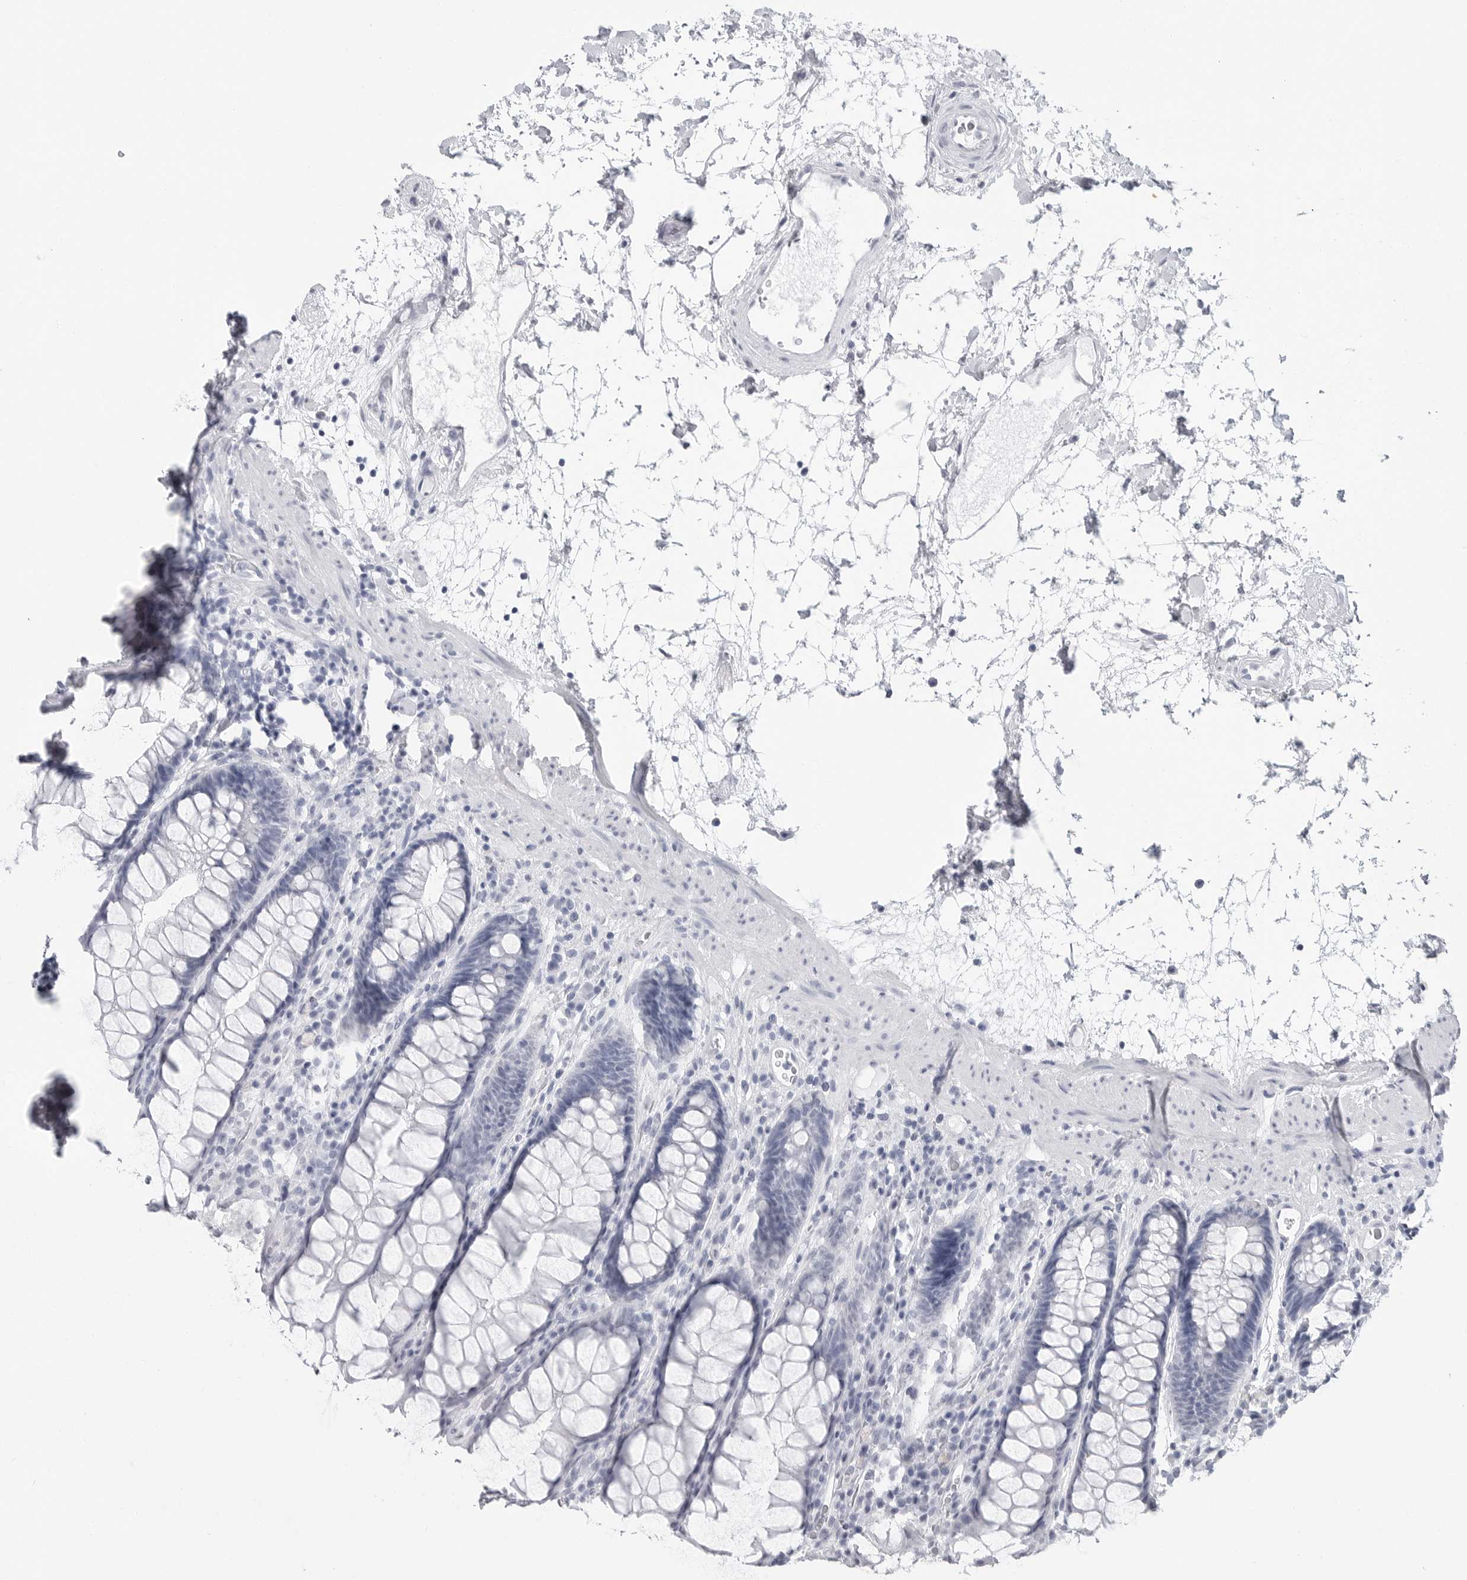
{"staining": {"intensity": "negative", "quantity": "none", "location": "none"}, "tissue": "rectum", "cell_type": "Glandular cells", "image_type": "normal", "snomed": [{"axis": "morphology", "description": "Normal tissue, NOS"}, {"axis": "topography", "description": "Rectum"}], "caption": "There is no significant expression in glandular cells of rectum. (DAB IHC, high magnification).", "gene": "CSH1", "patient": {"sex": "male", "age": 64}}